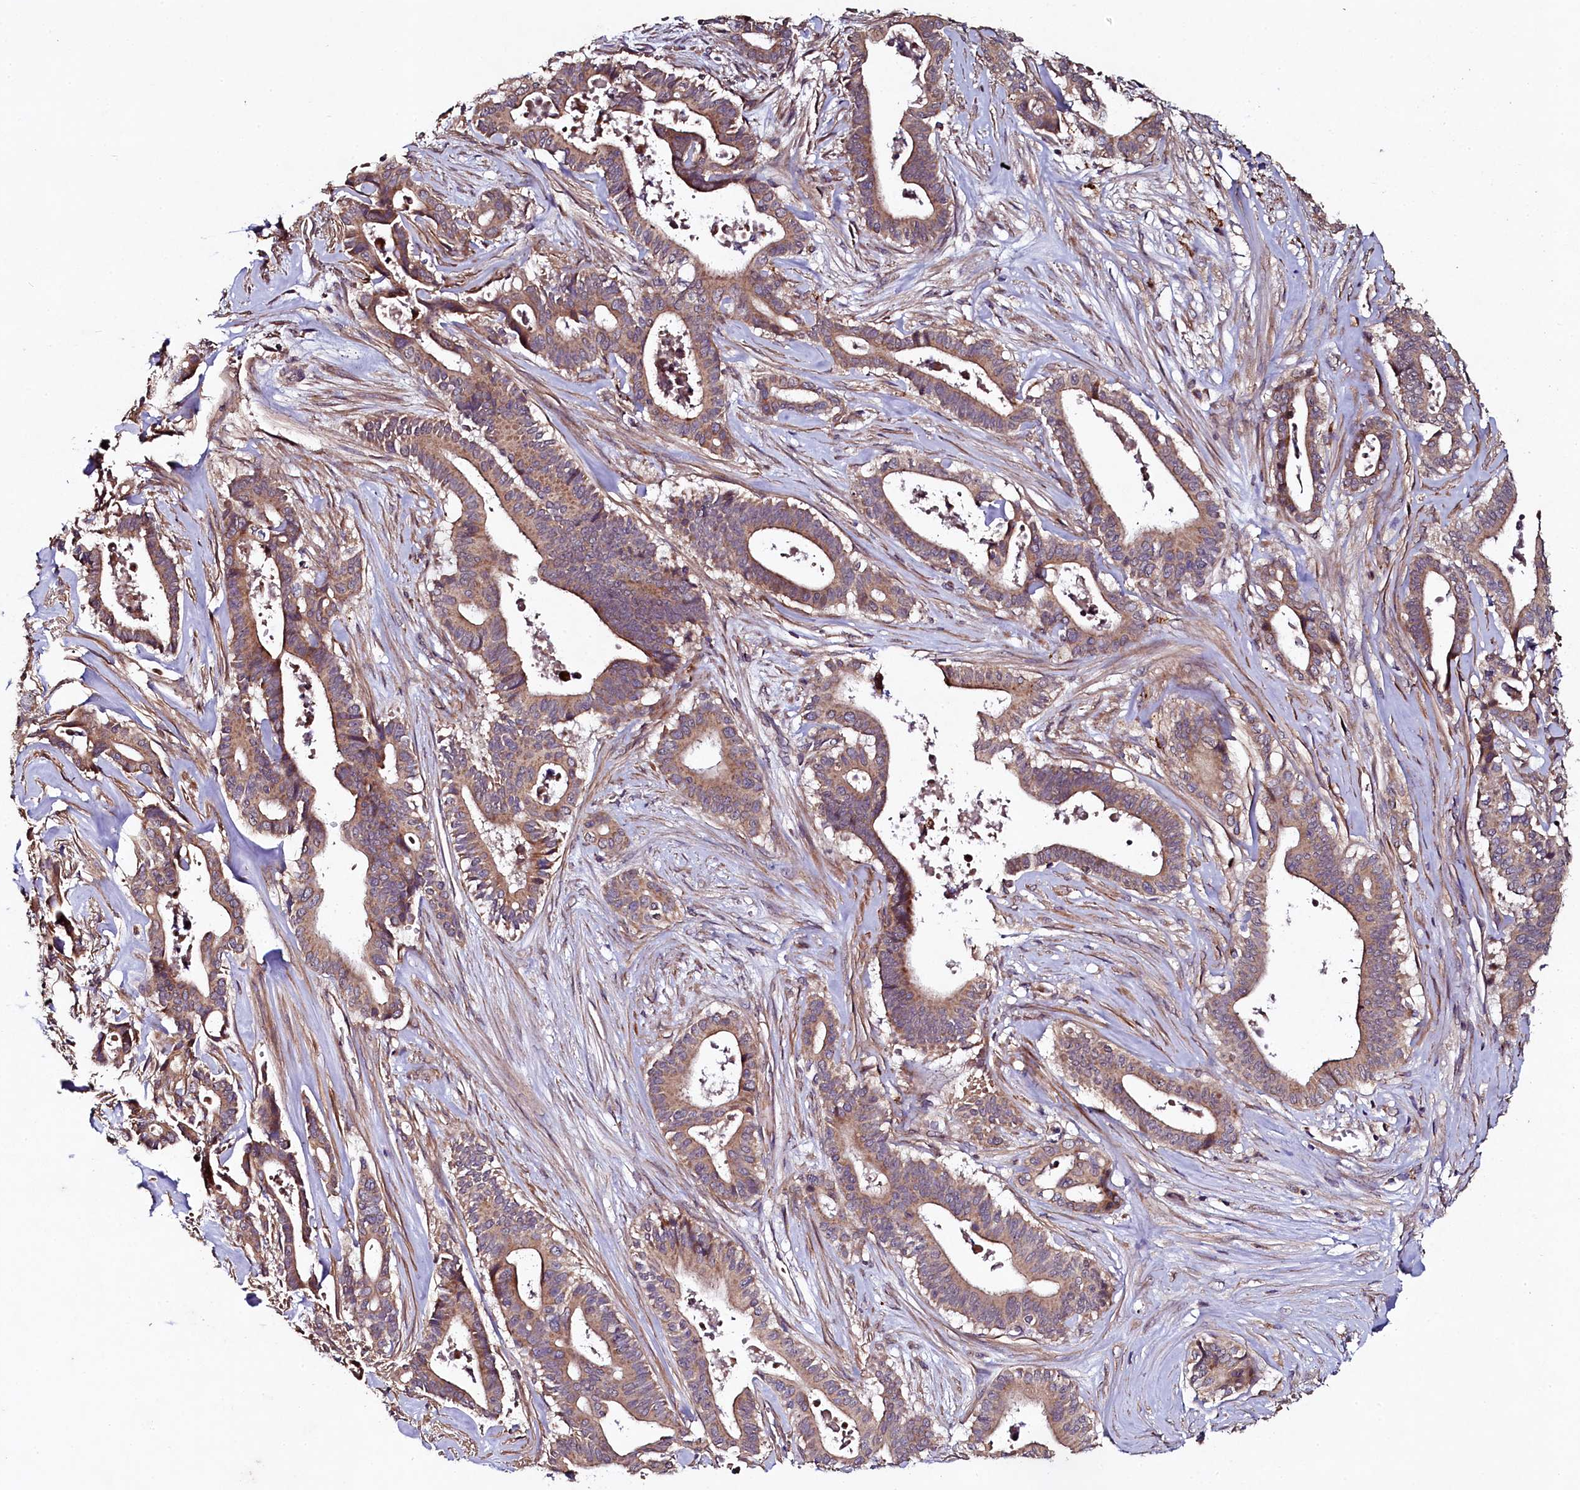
{"staining": {"intensity": "moderate", "quantity": ">75%", "location": "cytoplasmic/membranous"}, "tissue": "pancreatic cancer", "cell_type": "Tumor cells", "image_type": "cancer", "snomed": [{"axis": "morphology", "description": "Adenocarcinoma, NOS"}, {"axis": "topography", "description": "Pancreas"}], "caption": "Pancreatic adenocarcinoma stained with a brown dye displays moderate cytoplasmic/membranous positive positivity in approximately >75% of tumor cells.", "gene": "SEC24C", "patient": {"sex": "female", "age": 77}}